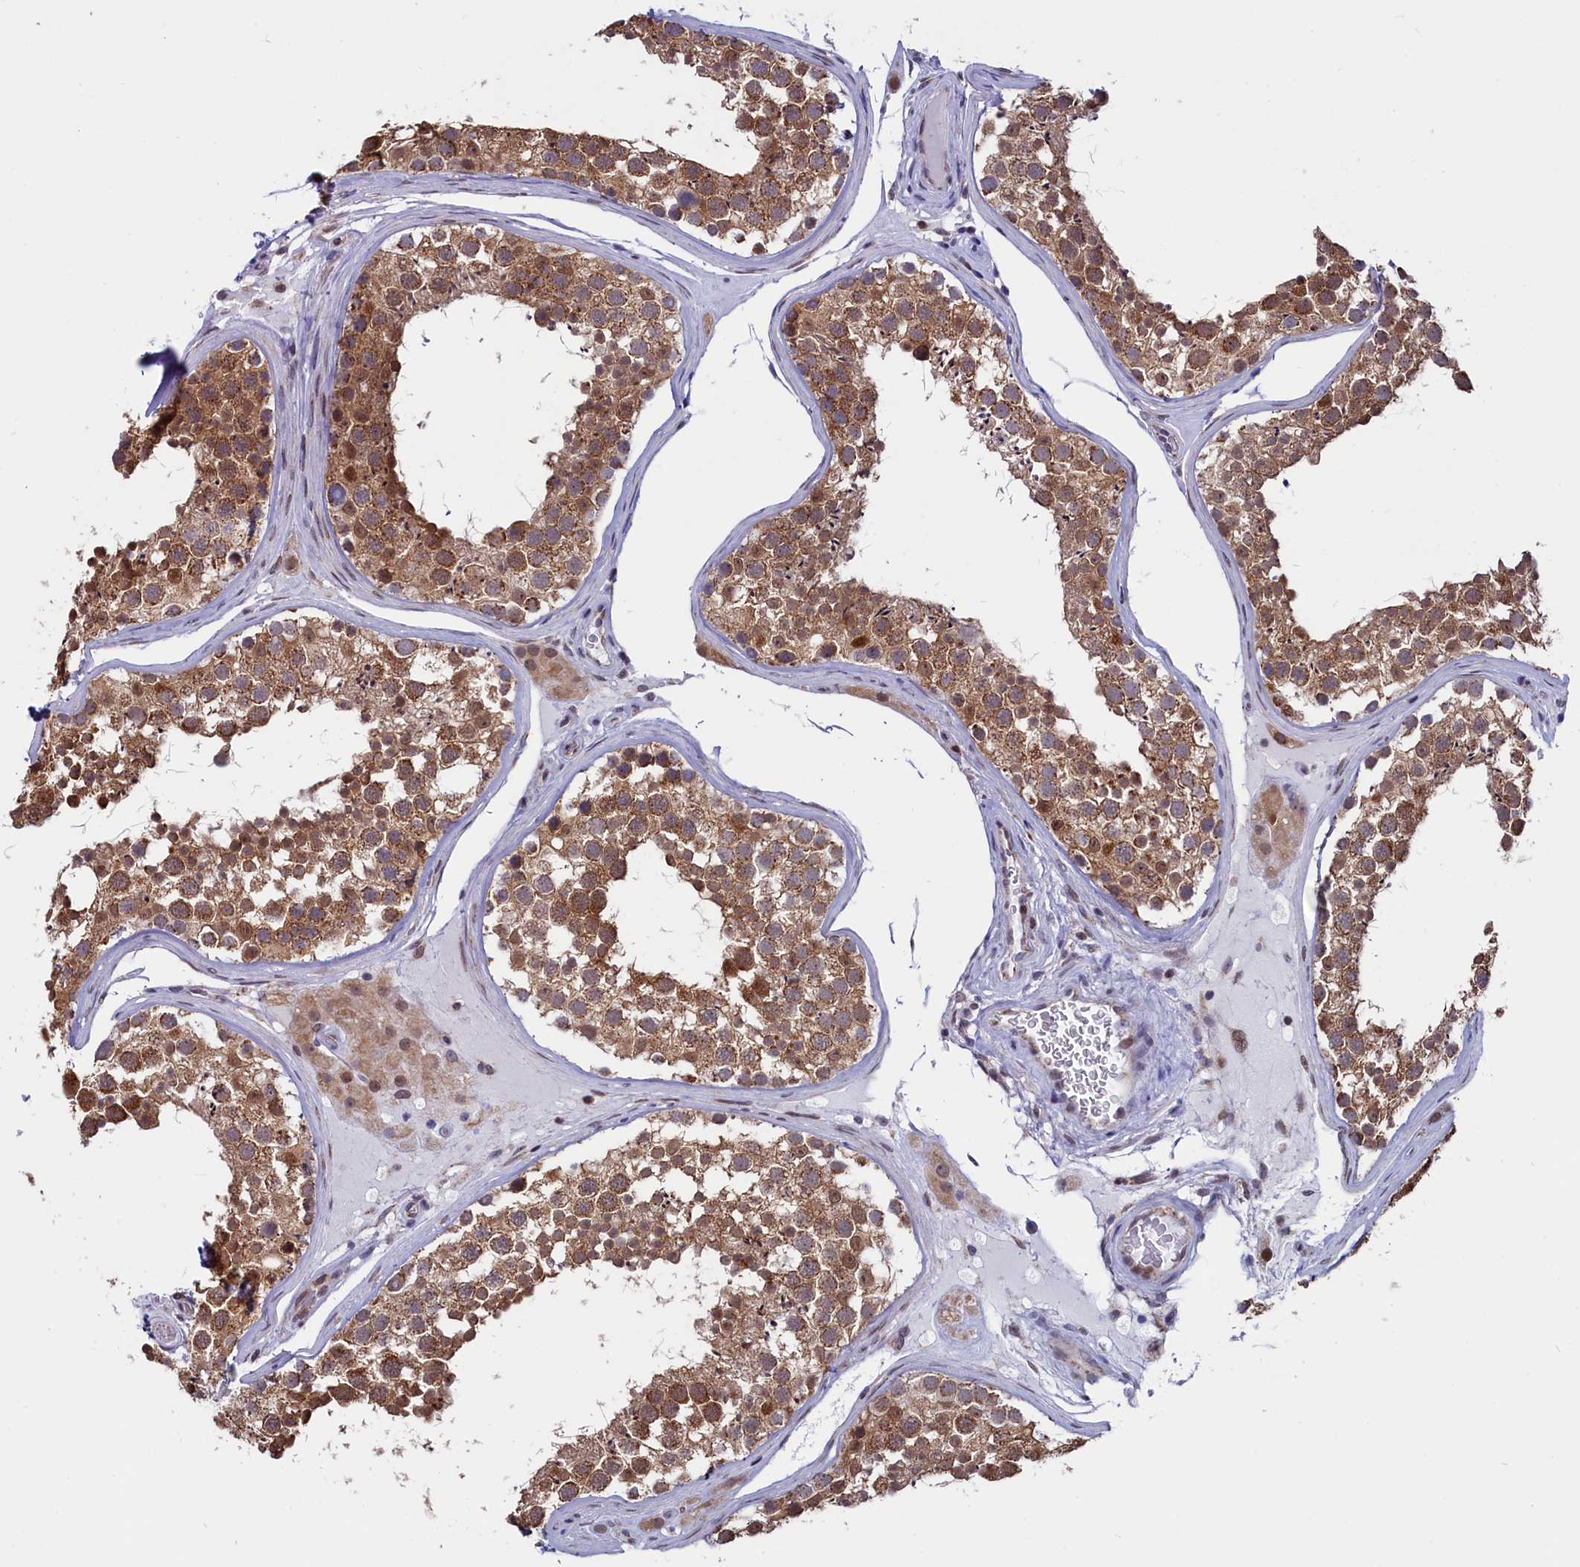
{"staining": {"intensity": "moderate", "quantity": ">75%", "location": "cytoplasmic/membranous"}, "tissue": "testis", "cell_type": "Cells in seminiferous ducts", "image_type": "normal", "snomed": [{"axis": "morphology", "description": "Normal tissue, NOS"}, {"axis": "topography", "description": "Testis"}], "caption": "Protein expression by immunohistochemistry exhibits moderate cytoplasmic/membranous staining in about >75% of cells in seminiferous ducts in normal testis.", "gene": "CIAPIN1", "patient": {"sex": "male", "age": 46}}